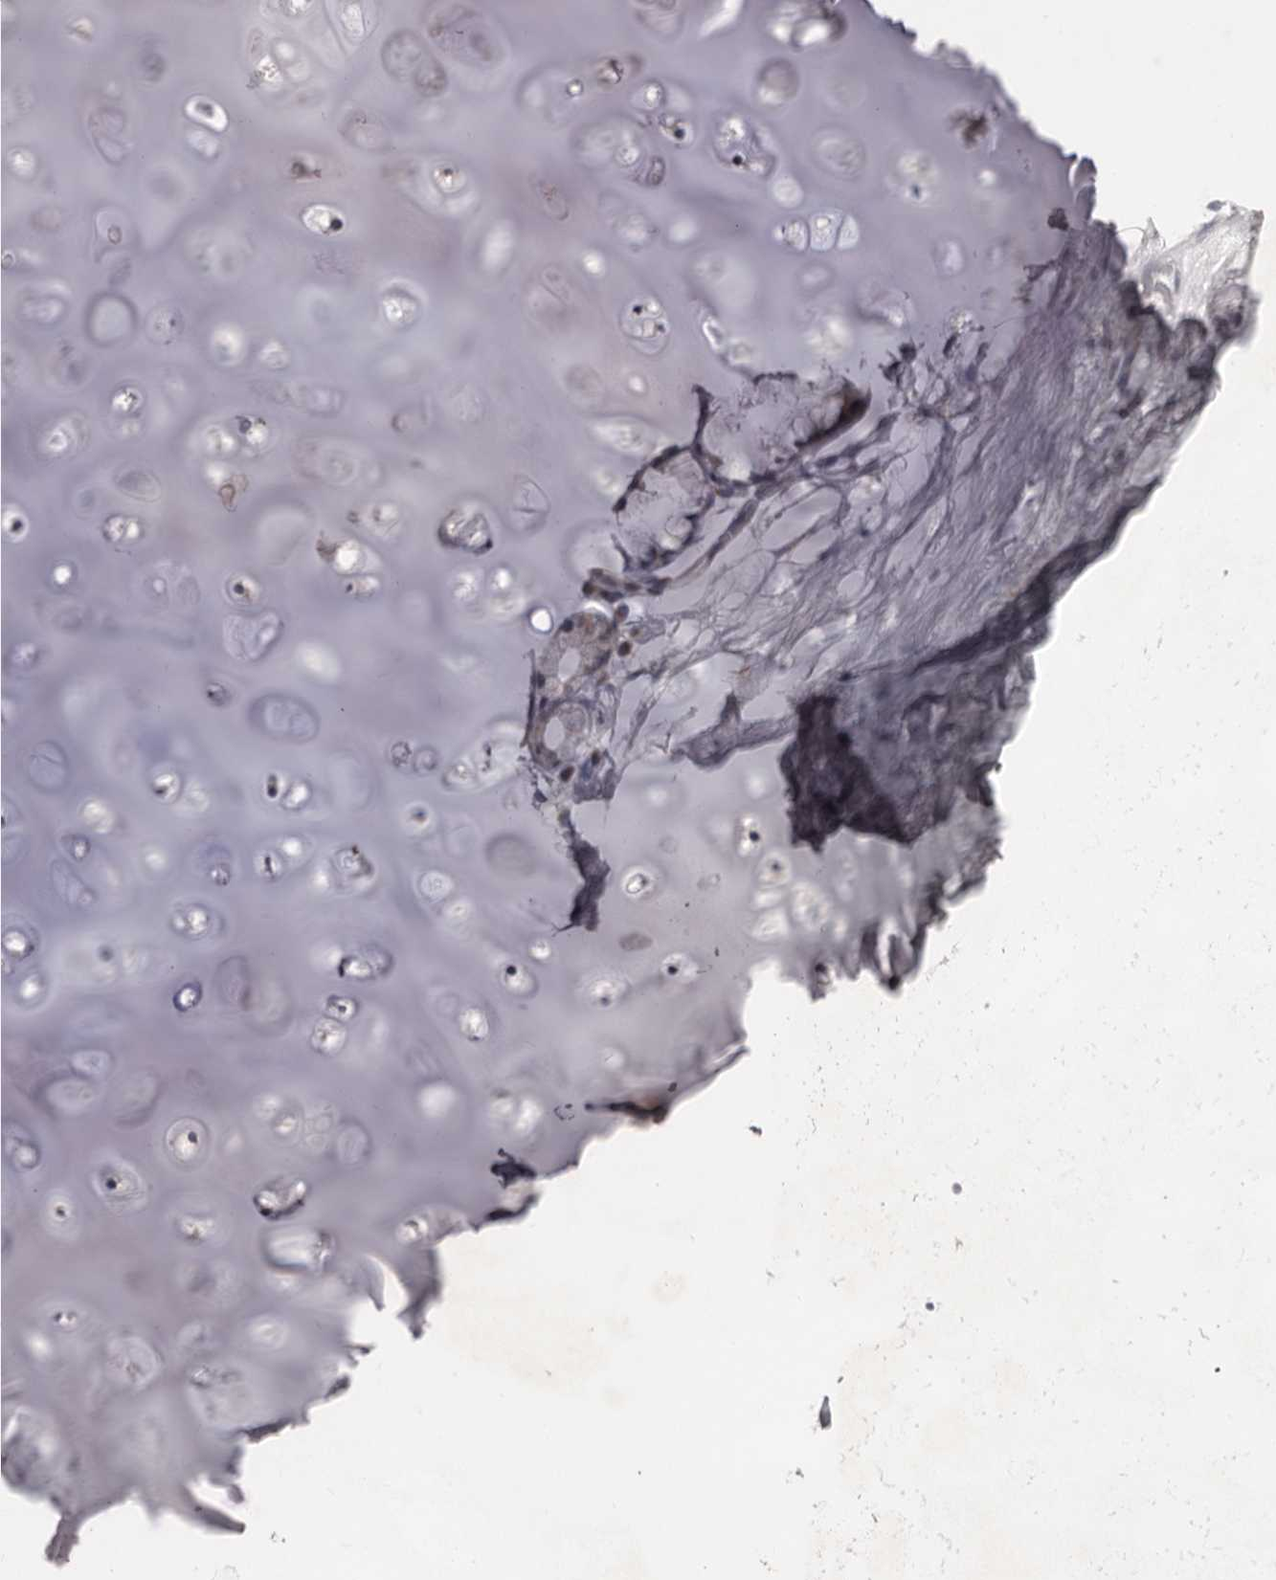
{"staining": {"intensity": "weak", "quantity": "25%-75%", "location": "cytoplasmic/membranous"}, "tissue": "adipose tissue", "cell_type": "Adipocytes", "image_type": "normal", "snomed": [{"axis": "morphology", "description": "Normal tissue, NOS"}, {"axis": "topography", "description": "Cartilage tissue"}], "caption": "Adipose tissue stained for a protein (brown) shows weak cytoplasmic/membranous positive staining in approximately 25%-75% of adipocytes.", "gene": "TIMM17B", "patient": {"sex": "female", "age": 63}}